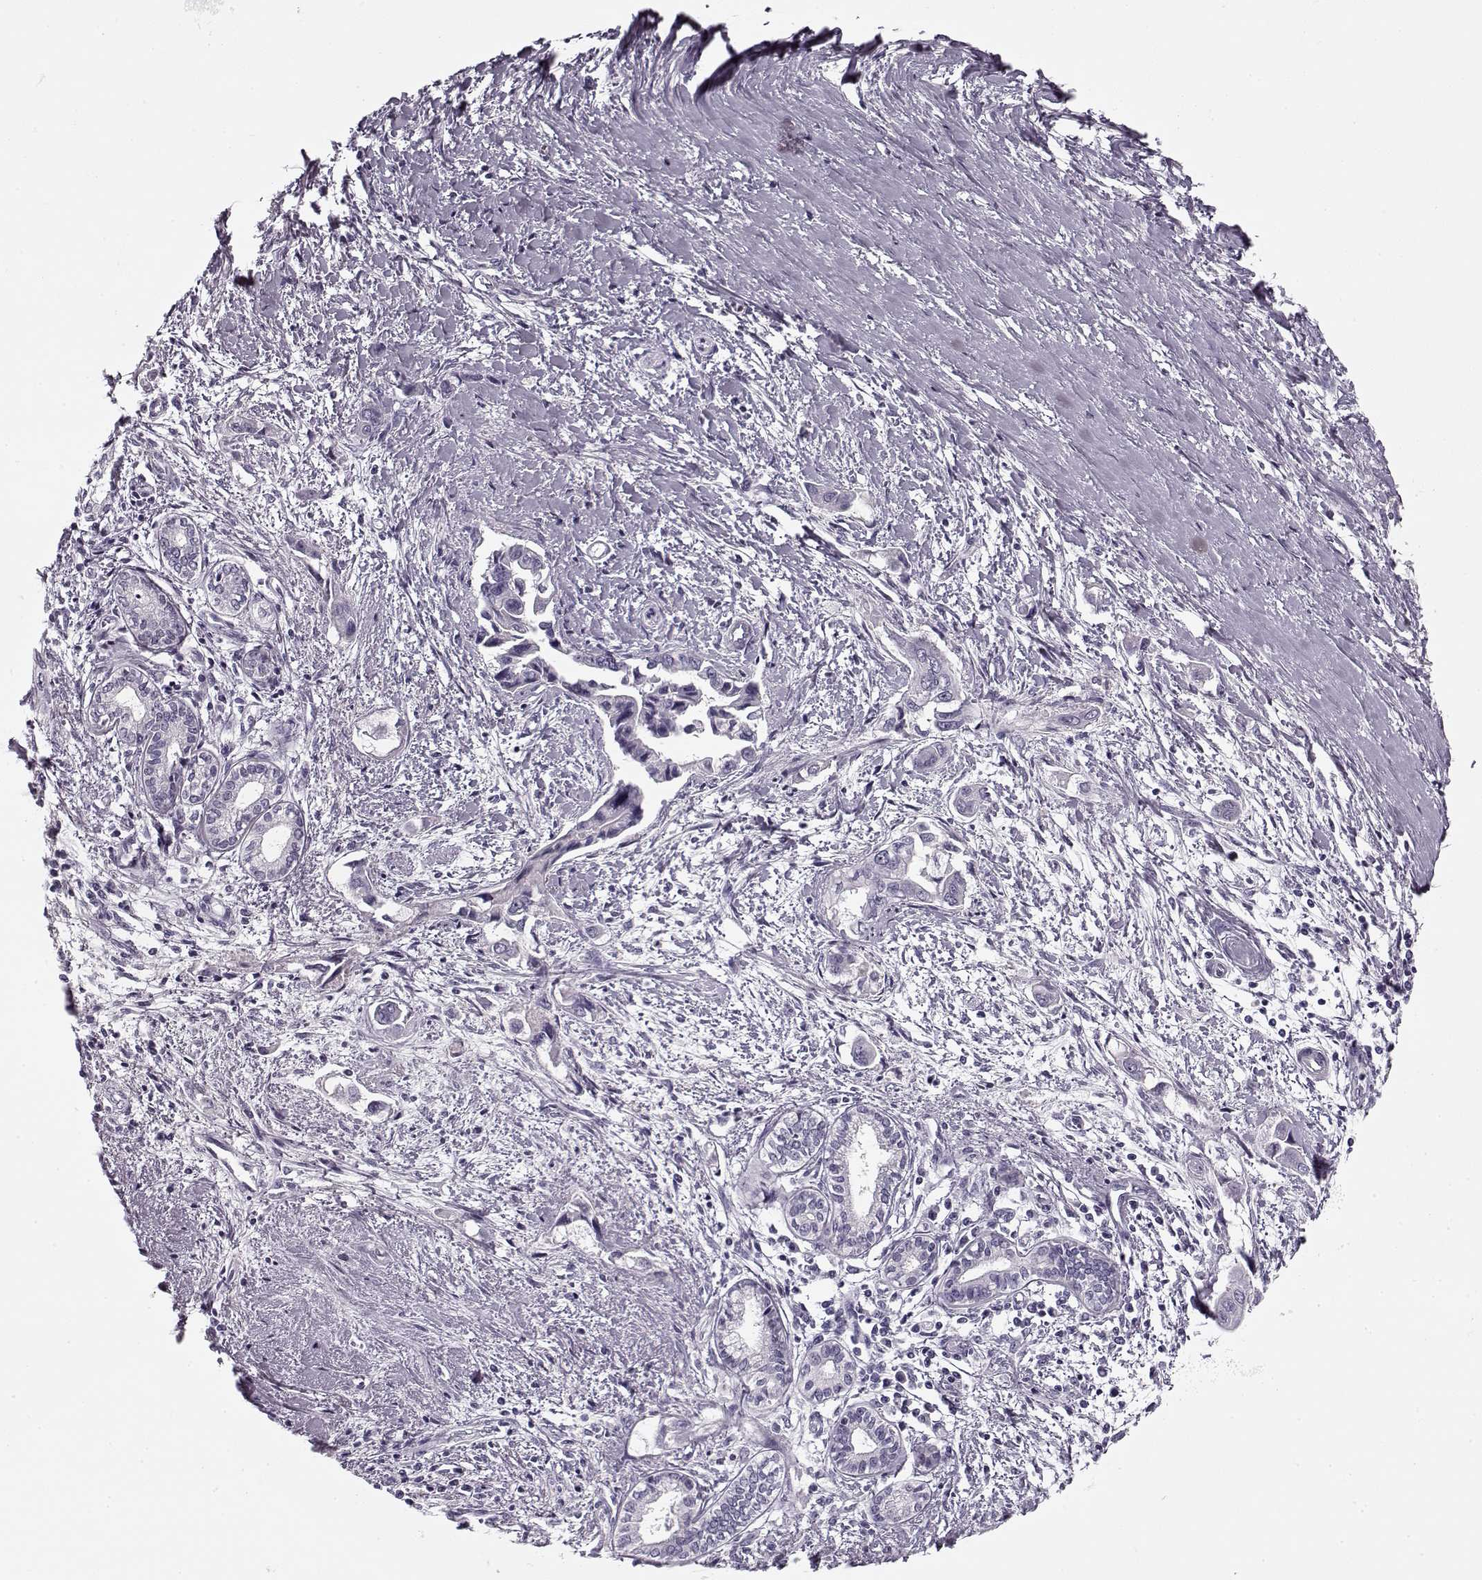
{"staining": {"intensity": "negative", "quantity": "none", "location": "none"}, "tissue": "pancreatic cancer", "cell_type": "Tumor cells", "image_type": "cancer", "snomed": [{"axis": "morphology", "description": "Adenocarcinoma, NOS"}, {"axis": "topography", "description": "Pancreas"}], "caption": "This is an immunohistochemistry (IHC) histopathology image of pancreatic adenocarcinoma. There is no expression in tumor cells.", "gene": "PNMT", "patient": {"sex": "male", "age": 60}}